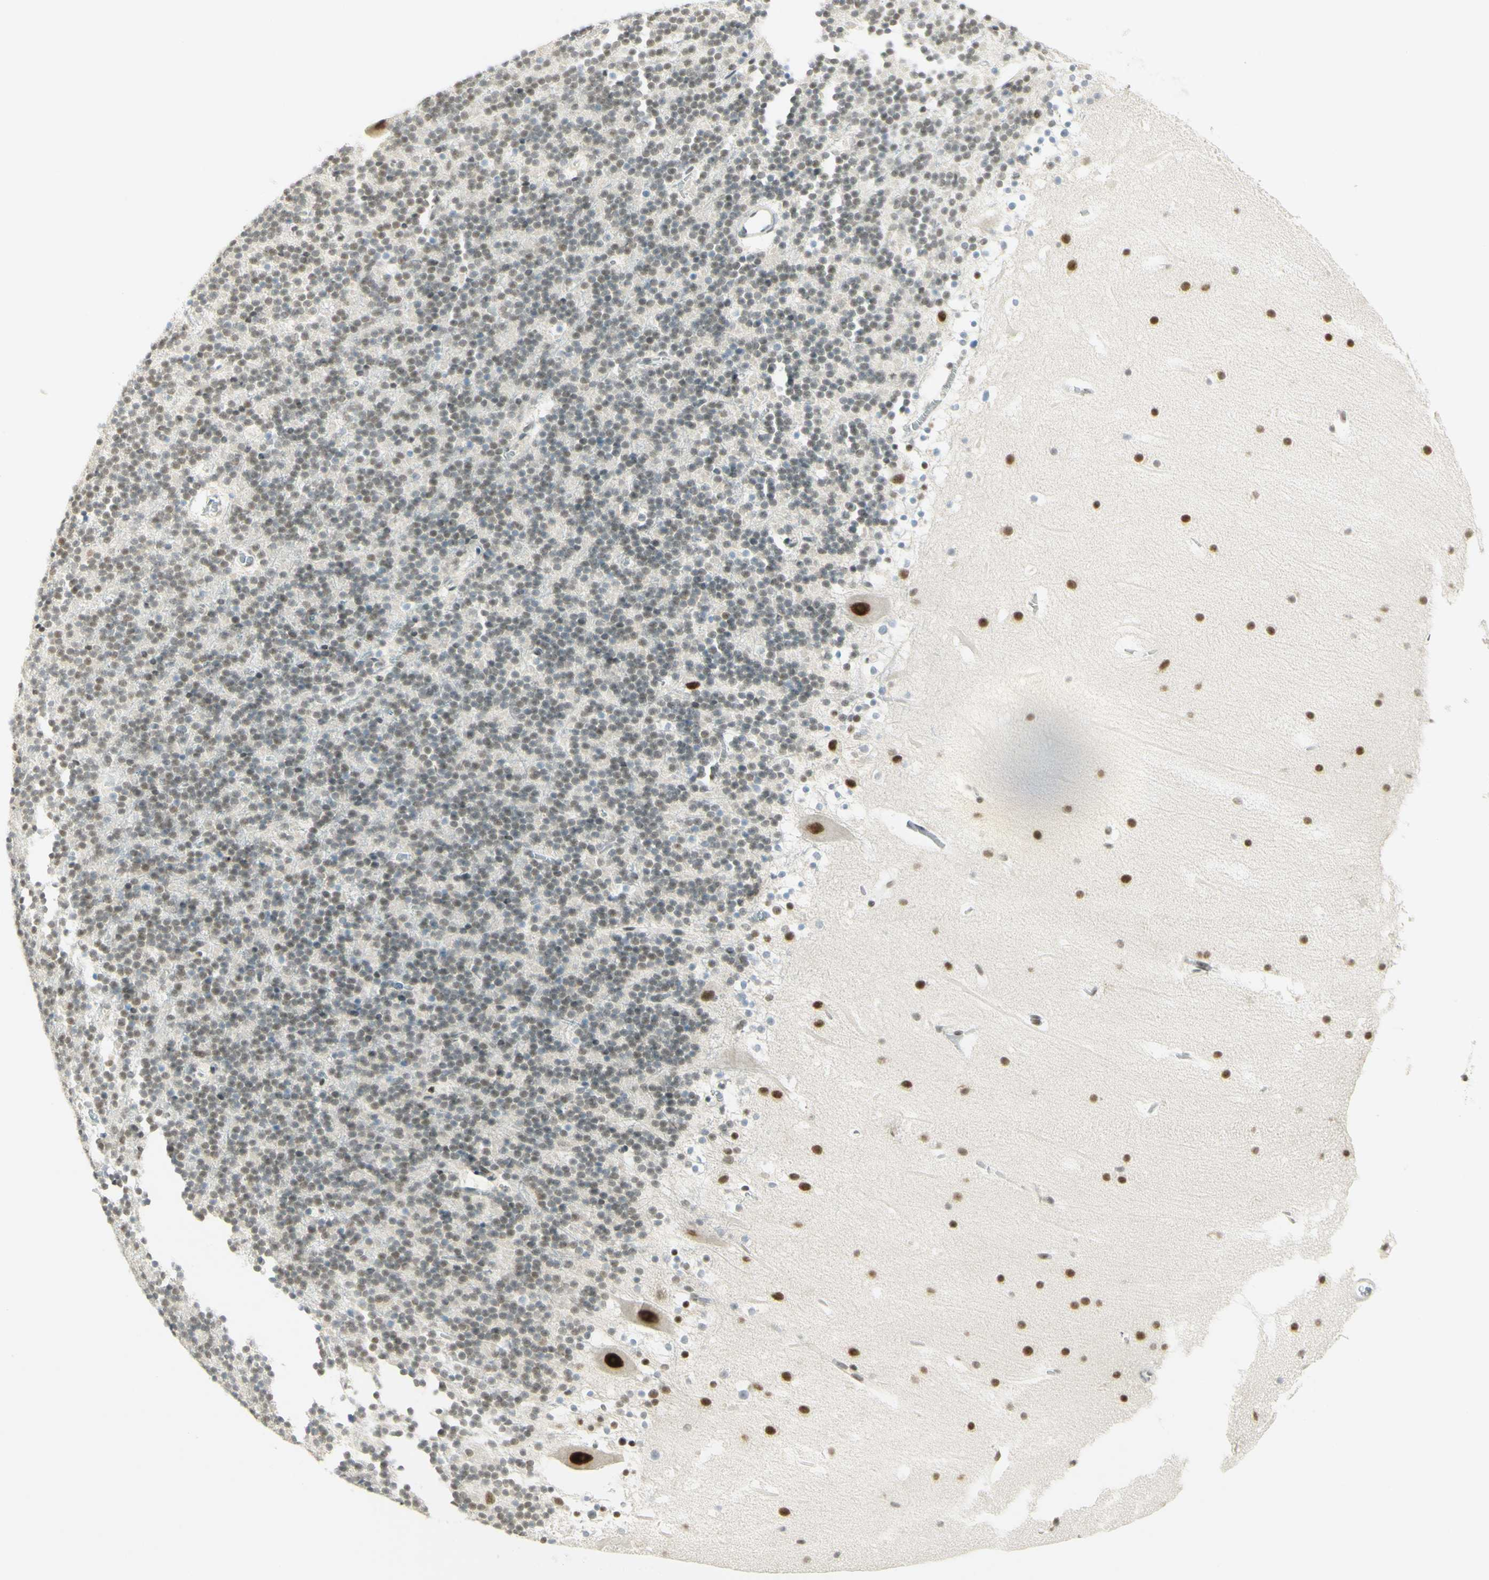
{"staining": {"intensity": "weak", "quantity": "25%-75%", "location": "nuclear"}, "tissue": "cerebellum", "cell_type": "Cells in granular layer", "image_type": "normal", "snomed": [{"axis": "morphology", "description": "Normal tissue, NOS"}, {"axis": "topography", "description": "Cerebellum"}], "caption": "Protein staining of unremarkable cerebellum exhibits weak nuclear staining in about 25%-75% of cells in granular layer.", "gene": "PMS2", "patient": {"sex": "male", "age": 45}}